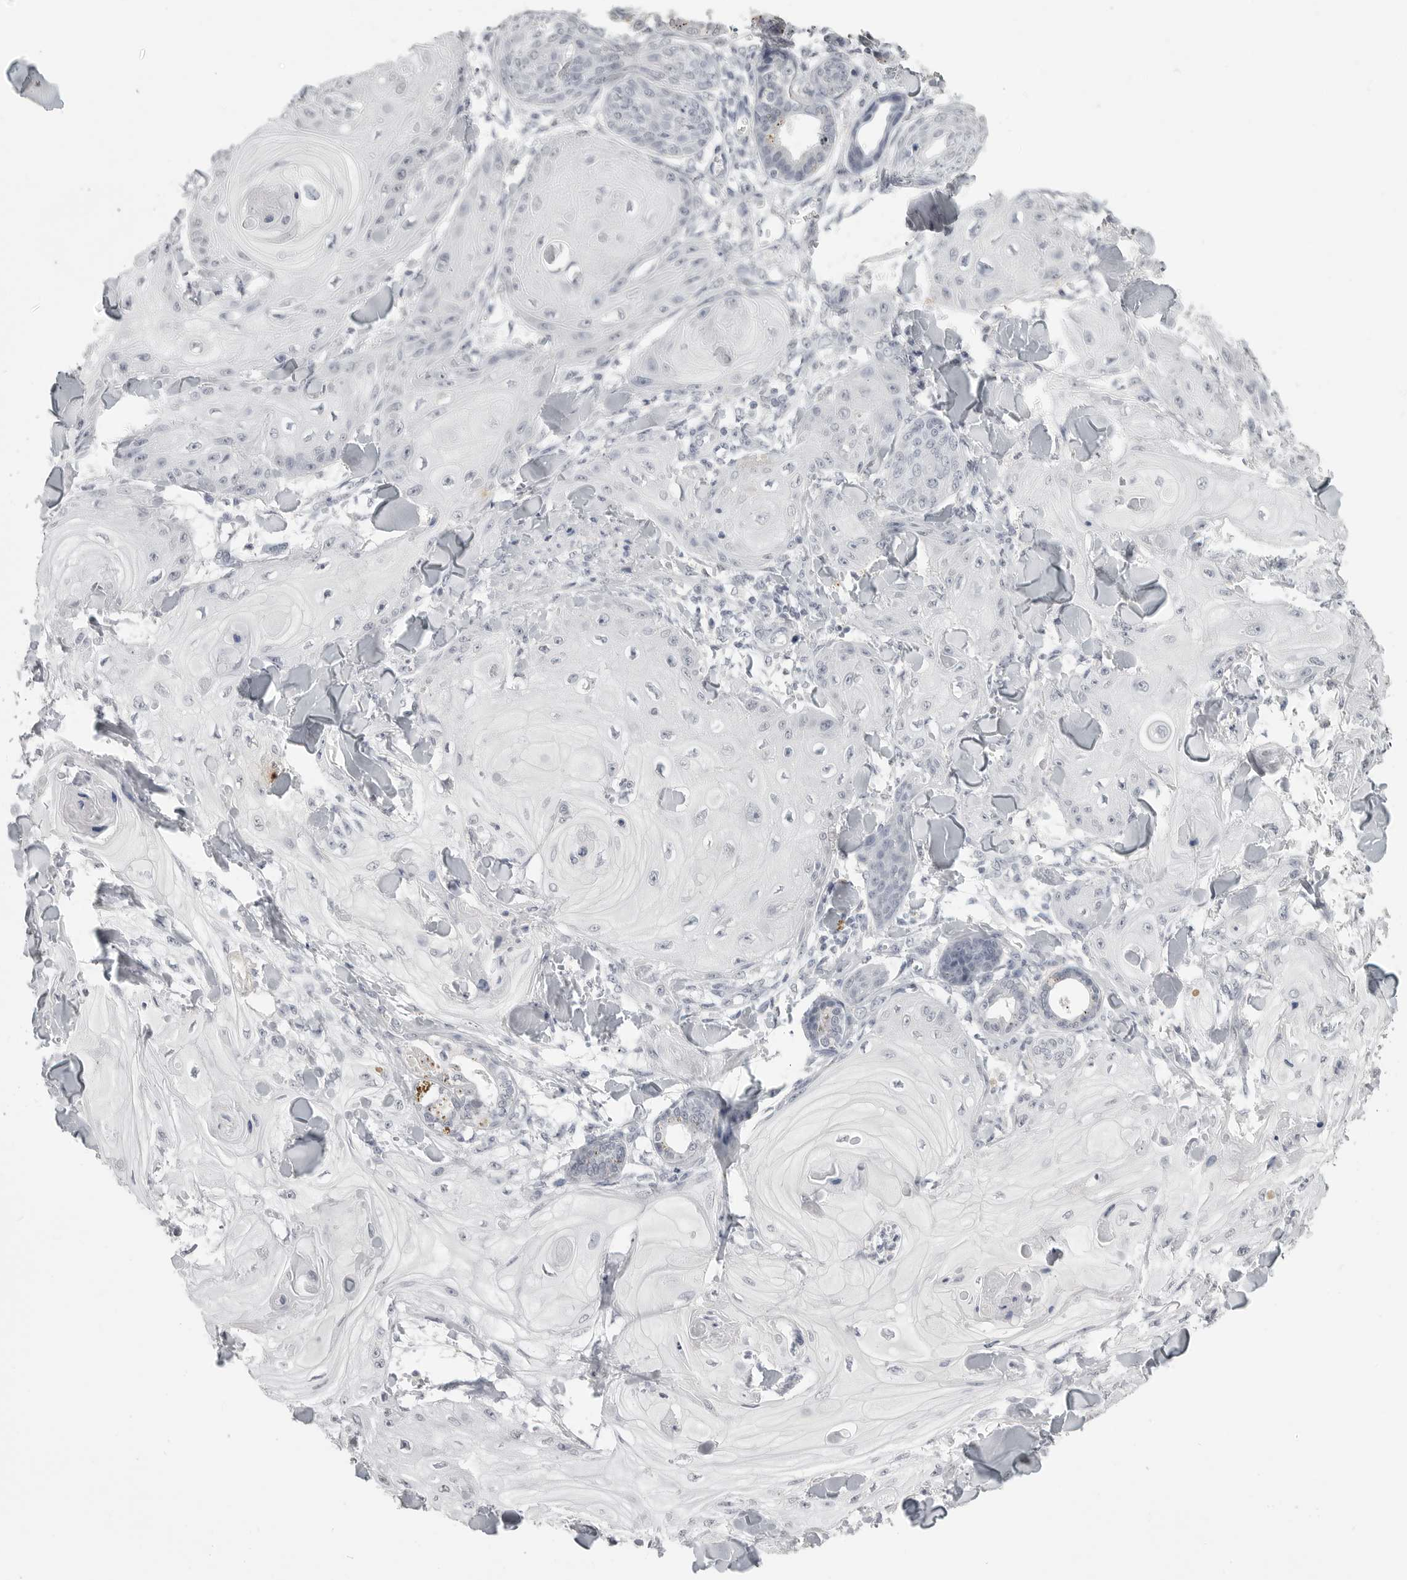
{"staining": {"intensity": "negative", "quantity": "none", "location": "none"}, "tissue": "skin cancer", "cell_type": "Tumor cells", "image_type": "cancer", "snomed": [{"axis": "morphology", "description": "Squamous cell carcinoma, NOS"}, {"axis": "topography", "description": "Skin"}], "caption": "Immunohistochemical staining of skin cancer (squamous cell carcinoma) displays no significant staining in tumor cells.", "gene": "PRSS1", "patient": {"sex": "male", "age": 74}}